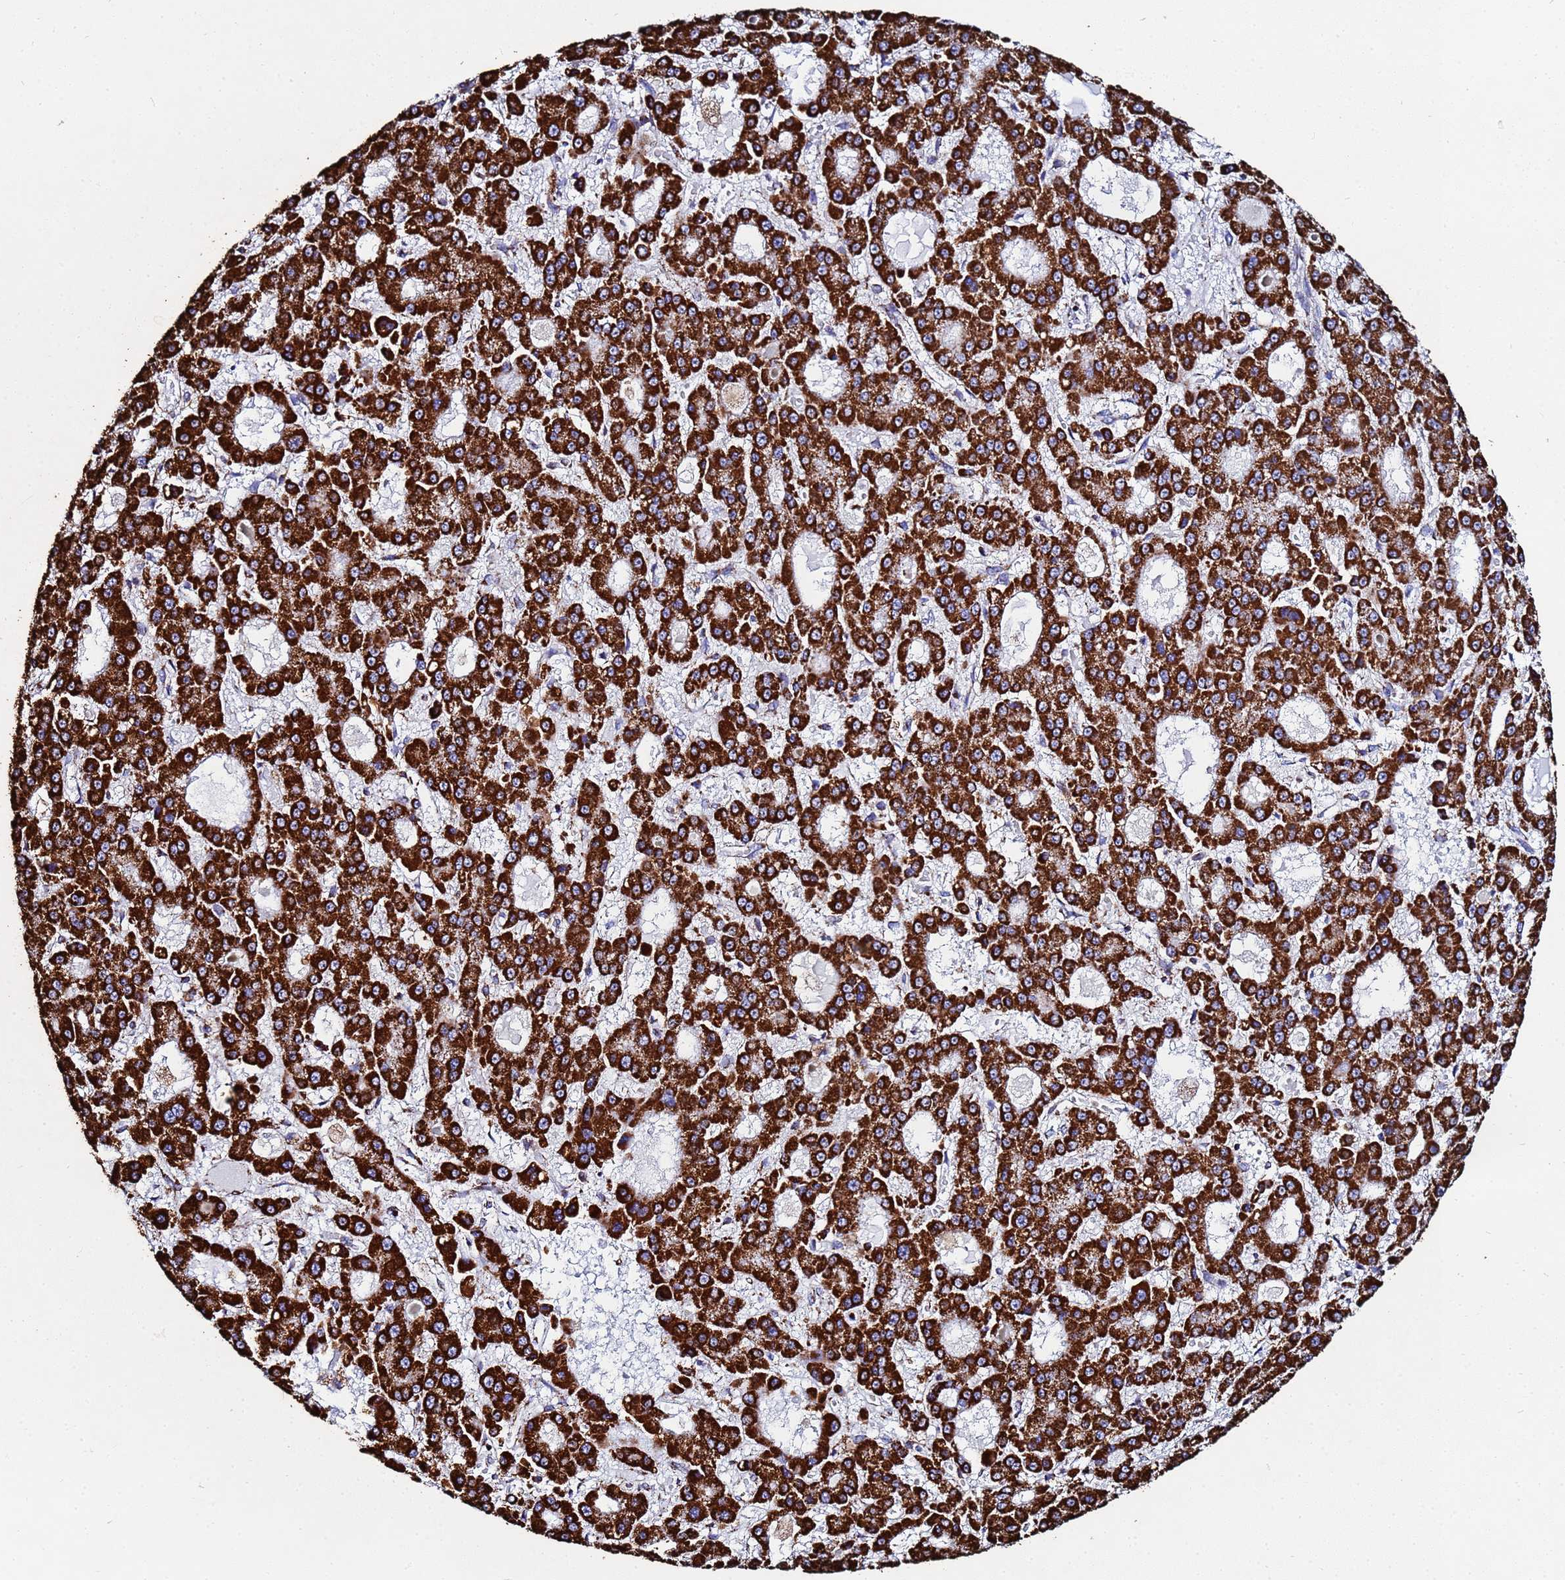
{"staining": {"intensity": "strong", "quantity": ">75%", "location": "cytoplasmic/membranous"}, "tissue": "liver cancer", "cell_type": "Tumor cells", "image_type": "cancer", "snomed": [{"axis": "morphology", "description": "Carcinoma, Hepatocellular, NOS"}, {"axis": "topography", "description": "Liver"}], "caption": "Protein expression analysis of human liver cancer reveals strong cytoplasmic/membranous staining in about >75% of tumor cells.", "gene": "GLUD1", "patient": {"sex": "male", "age": 70}}